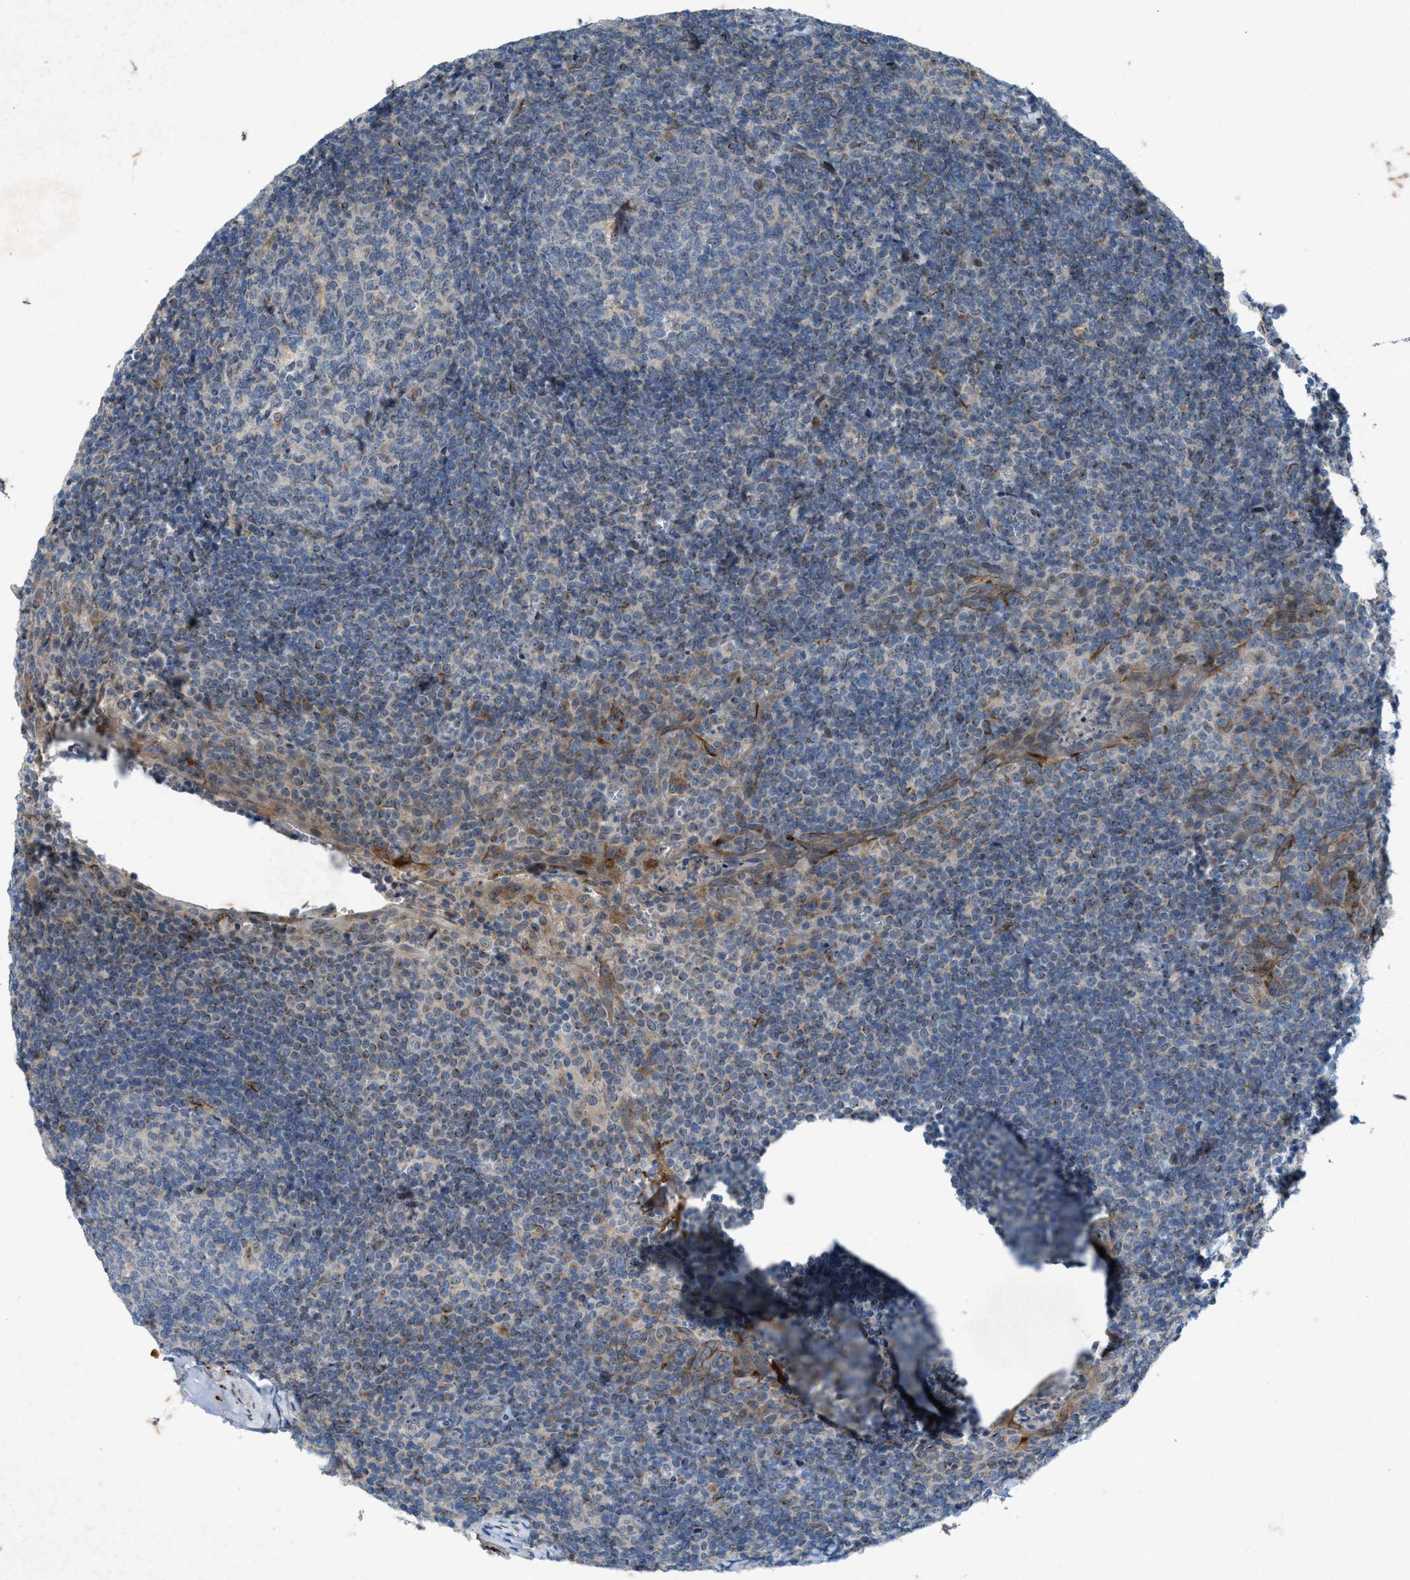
{"staining": {"intensity": "negative", "quantity": "none", "location": "none"}, "tissue": "tonsil", "cell_type": "Germinal center cells", "image_type": "normal", "snomed": [{"axis": "morphology", "description": "Normal tissue, NOS"}, {"axis": "topography", "description": "Tonsil"}], "caption": "Histopathology image shows no protein positivity in germinal center cells of unremarkable tonsil.", "gene": "URGCP", "patient": {"sex": "male", "age": 37}}